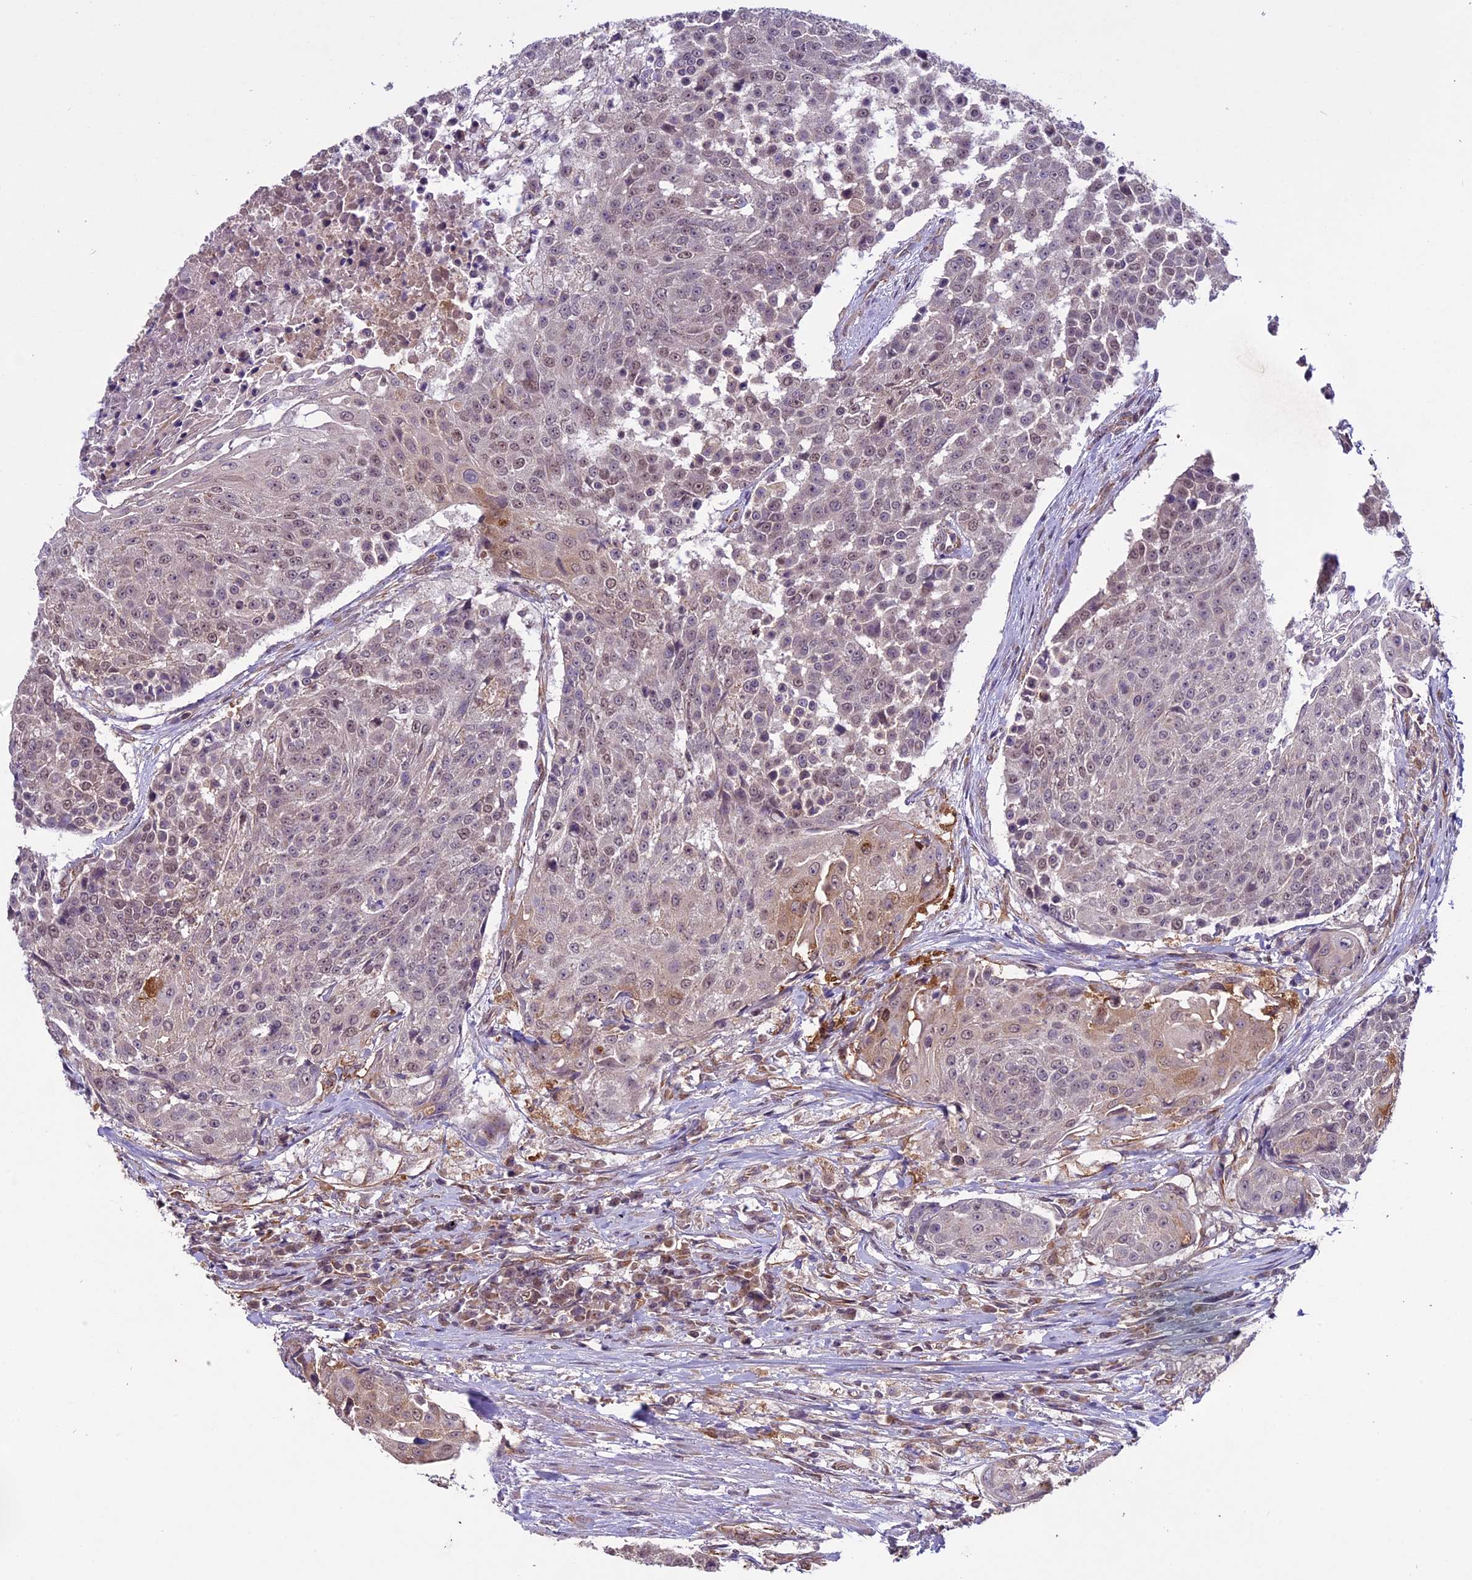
{"staining": {"intensity": "weak", "quantity": "25%-75%", "location": "nuclear"}, "tissue": "urothelial cancer", "cell_type": "Tumor cells", "image_type": "cancer", "snomed": [{"axis": "morphology", "description": "Urothelial carcinoma, High grade"}, {"axis": "topography", "description": "Urinary bladder"}], "caption": "Protein expression analysis of human urothelial cancer reveals weak nuclear staining in about 25%-75% of tumor cells. (DAB = brown stain, brightfield microscopy at high magnification).", "gene": "C3orf70", "patient": {"sex": "female", "age": 63}}